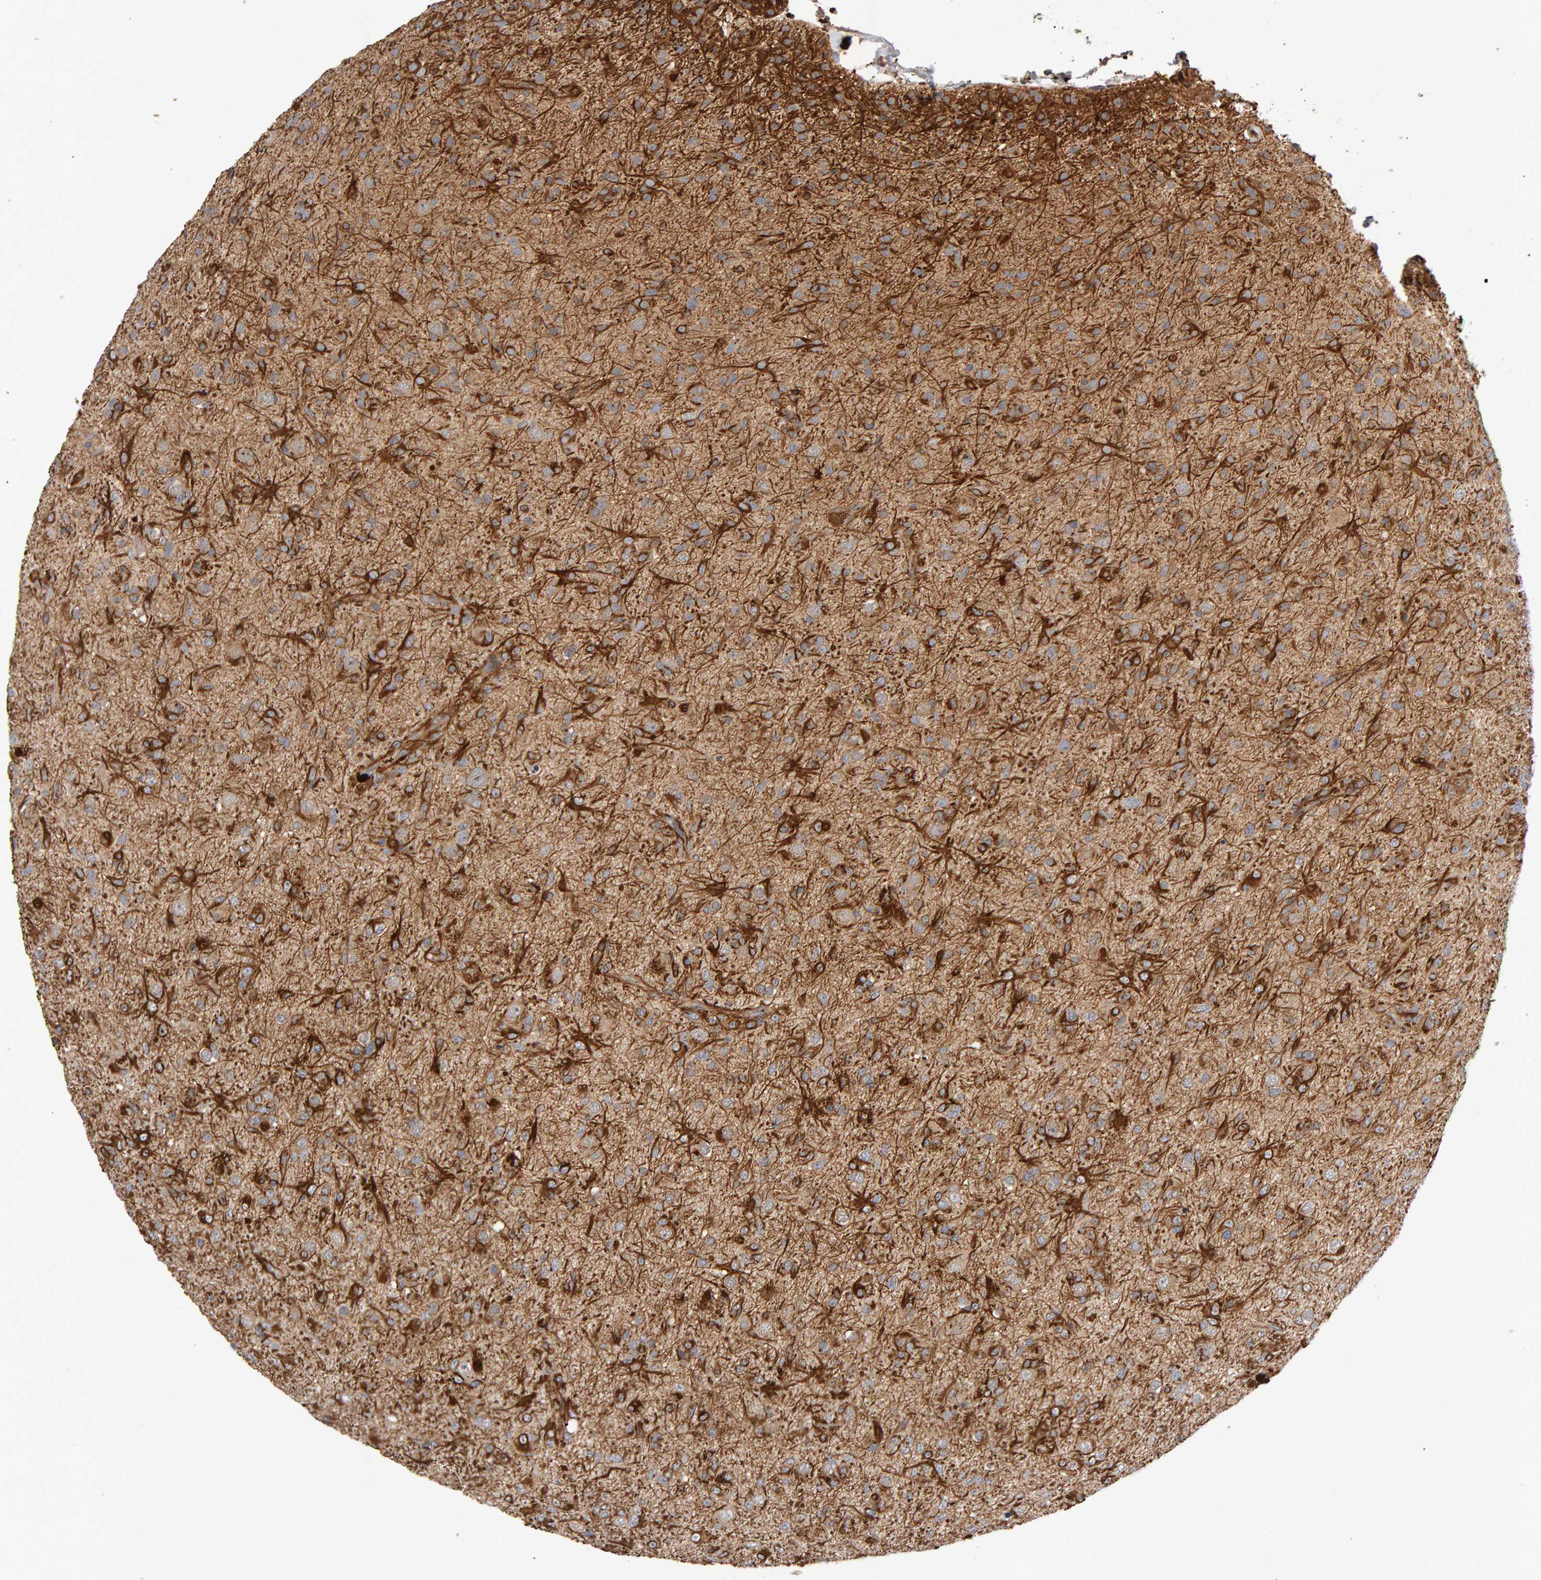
{"staining": {"intensity": "moderate", "quantity": ">75%", "location": "cytoplasmic/membranous"}, "tissue": "glioma", "cell_type": "Tumor cells", "image_type": "cancer", "snomed": [{"axis": "morphology", "description": "Glioma, malignant, Low grade"}, {"axis": "topography", "description": "Brain"}], "caption": "A brown stain highlights moderate cytoplasmic/membranous staining of a protein in malignant glioma (low-grade) tumor cells. Using DAB (3,3'-diaminobenzidine) (brown) and hematoxylin (blue) stains, captured at high magnification using brightfield microscopy.", "gene": "RNF19A", "patient": {"sex": "male", "age": 65}}